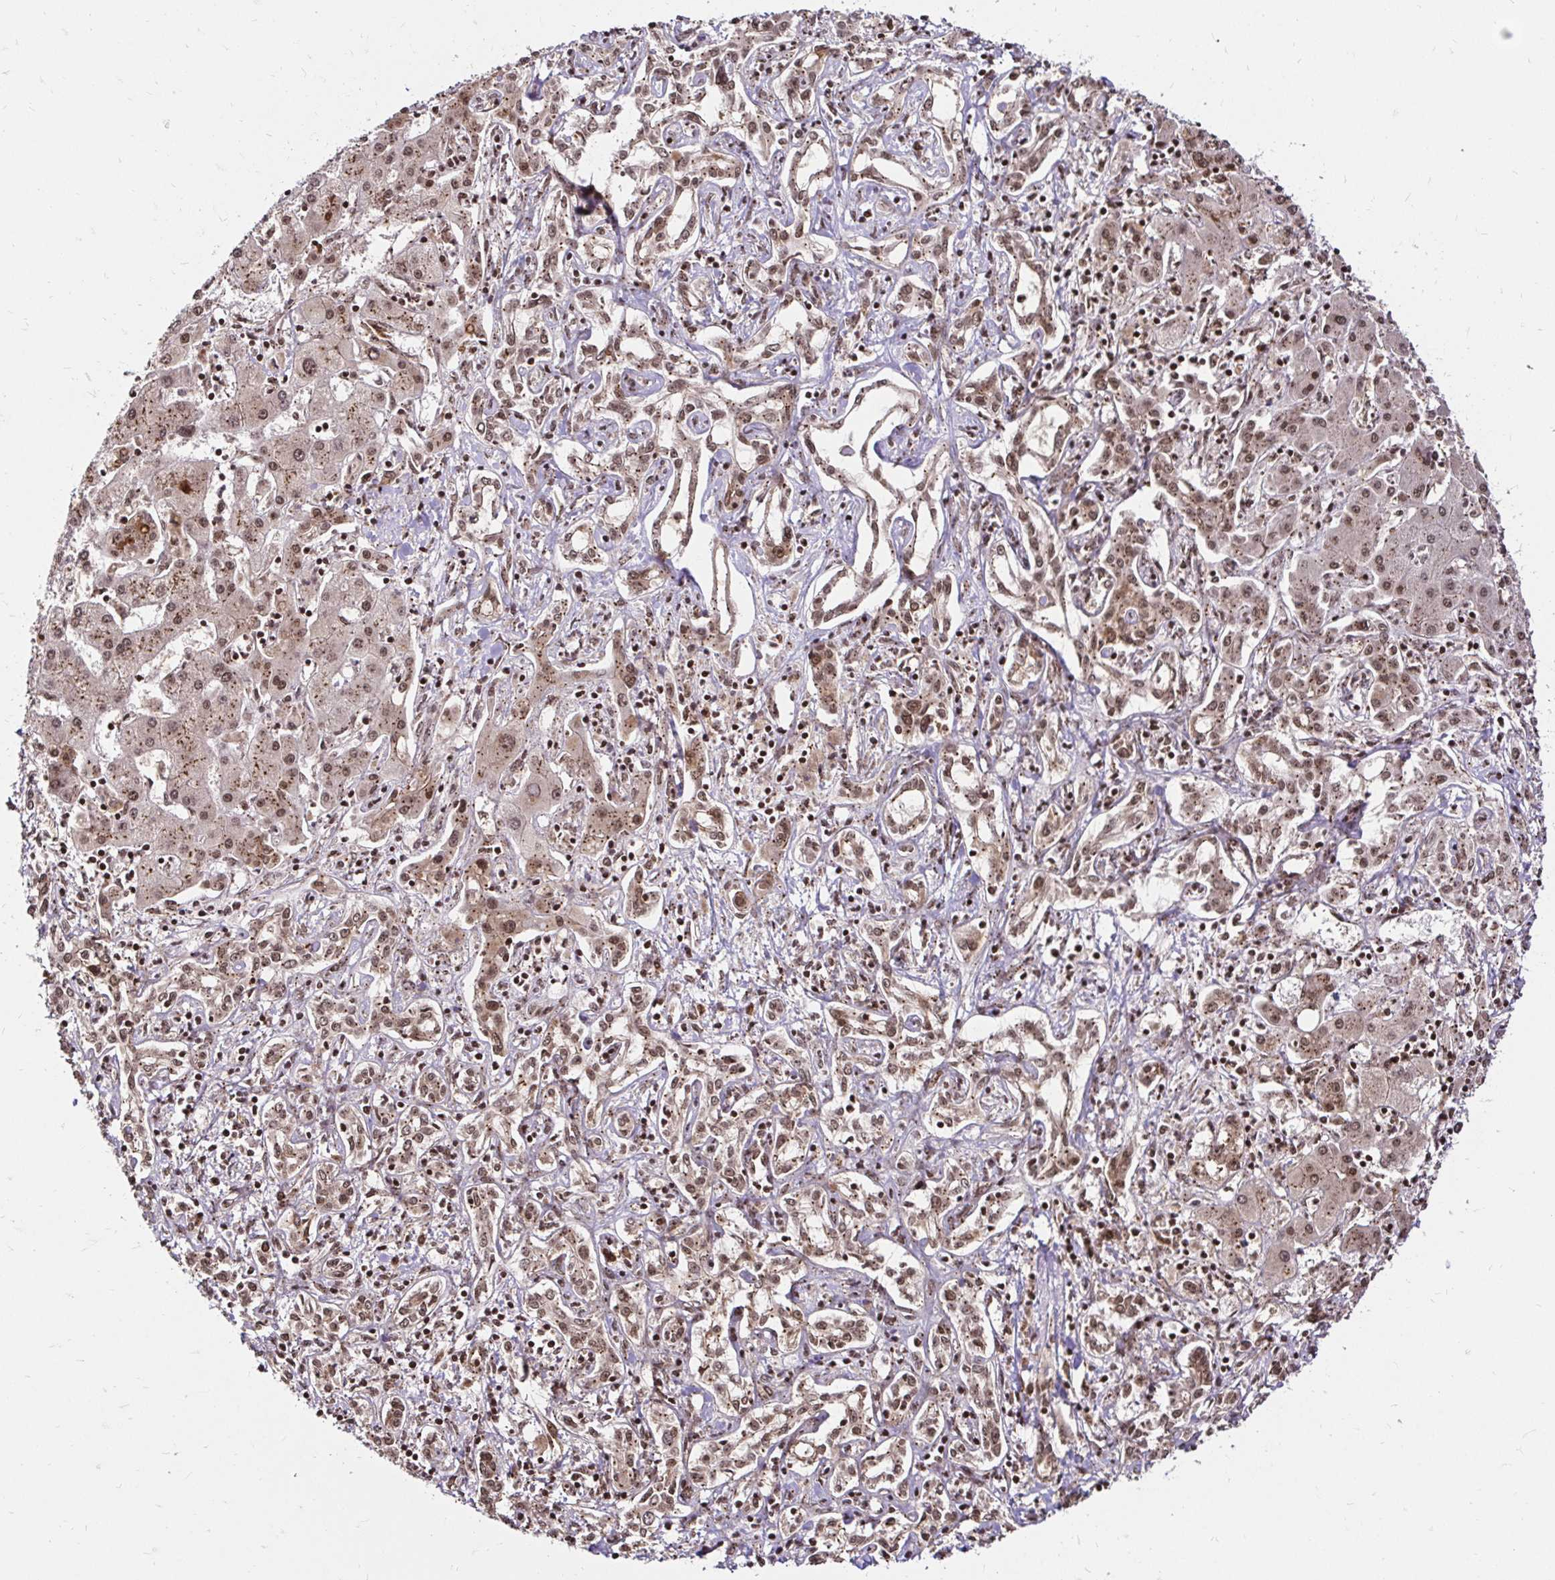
{"staining": {"intensity": "moderate", "quantity": ">75%", "location": "cytoplasmic/membranous,nuclear"}, "tissue": "liver cancer", "cell_type": "Tumor cells", "image_type": "cancer", "snomed": [{"axis": "morphology", "description": "Cholangiocarcinoma"}, {"axis": "topography", "description": "Liver"}], "caption": "This is a histology image of immunohistochemistry staining of liver cancer (cholangiocarcinoma), which shows moderate positivity in the cytoplasmic/membranous and nuclear of tumor cells.", "gene": "GLYR1", "patient": {"sex": "female", "age": 64}}